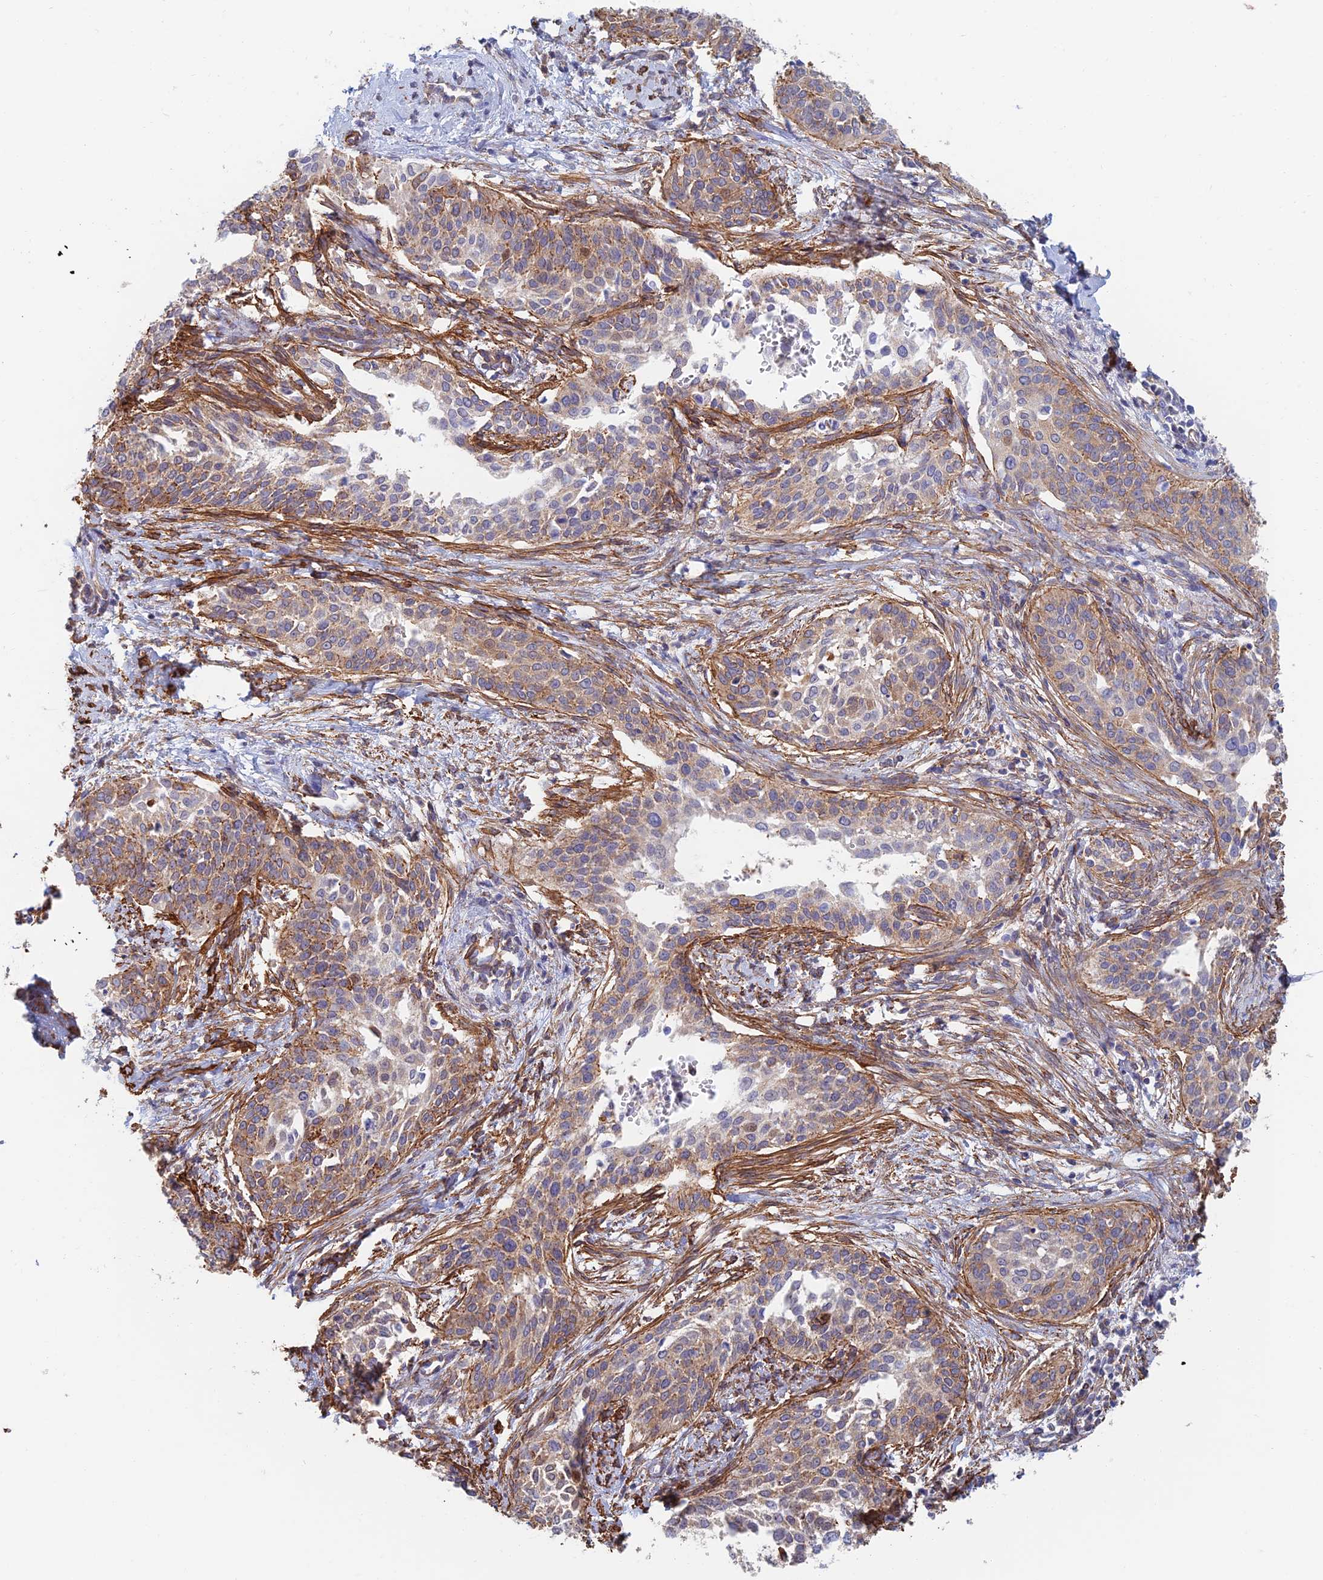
{"staining": {"intensity": "moderate", "quantity": "25%-75%", "location": "cytoplasmic/membranous"}, "tissue": "cervical cancer", "cell_type": "Tumor cells", "image_type": "cancer", "snomed": [{"axis": "morphology", "description": "Squamous cell carcinoma, NOS"}, {"axis": "topography", "description": "Cervix"}], "caption": "Cervical squamous cell carcinoma stained with a brown dye exhibits moderate cytoplasmic/membranous positive positivity in approximately 25%-75% of tumor cells.", "gene": "PAK4", "patient": {"sex": "female", "age": 44}}